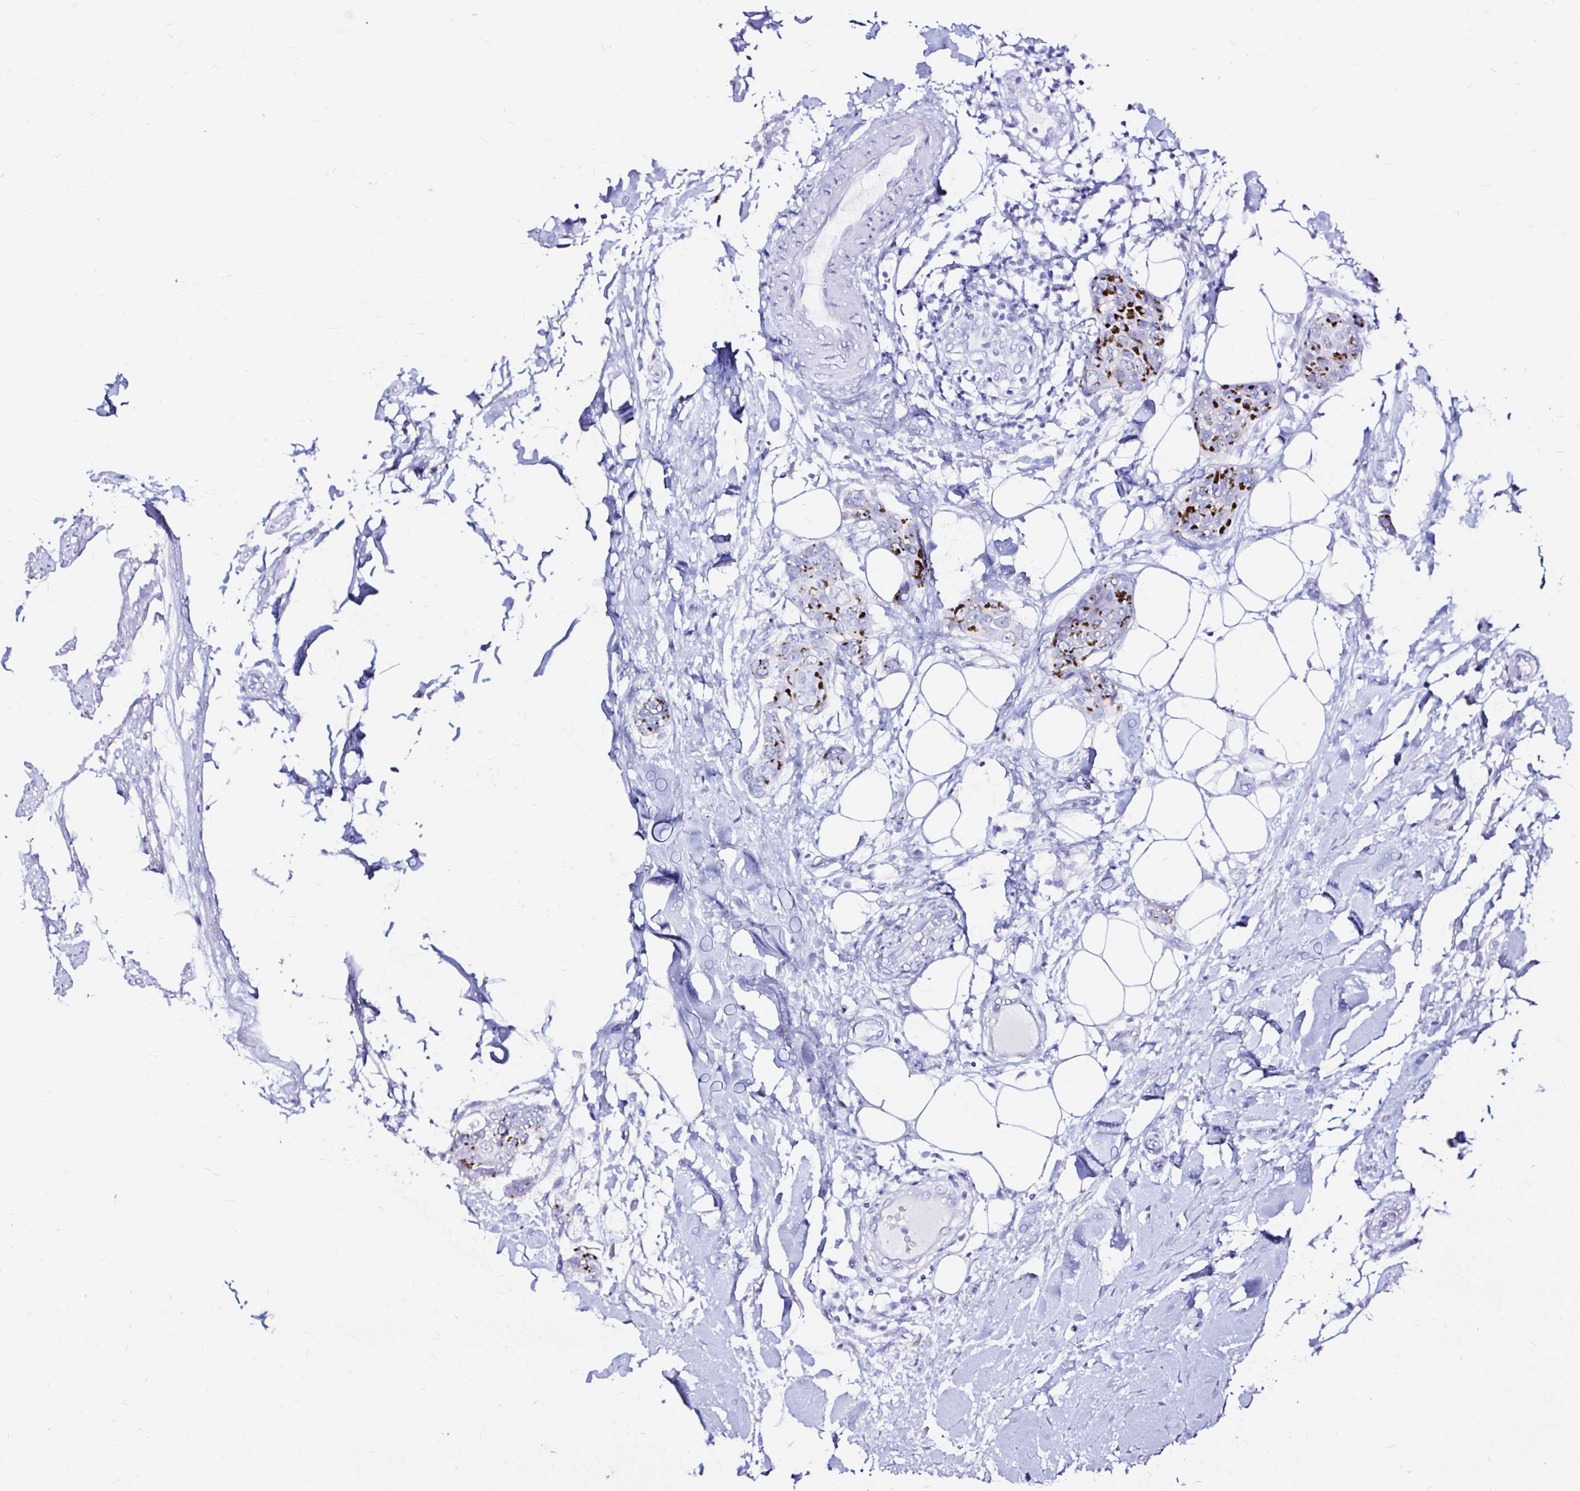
{"staining": {"intensity": "strong", "quantity": "25%-75%", "location": "cytoplasmic/membranous"}, "tissue": "breast cancer", "cell_type": "Tumor cells", "image_type": "cancer", "snomed": [{"axis": "morphology", "description": "Duct carcinoma"}, {"axis": "topography", "description": "Breast"}, {"axis": "topography", "description": "Lymph node"}], "caption": "Brown immunohistochemical staining in breast cancer (intraductal carcinoma) demonstrates strong cytoplasmic/membranous expression in approximately 25%-75% of tumor cells. Nuclei are stained in blue.", "gene": "ZNF432", "patient": {"sex": "female", "age": 80}}